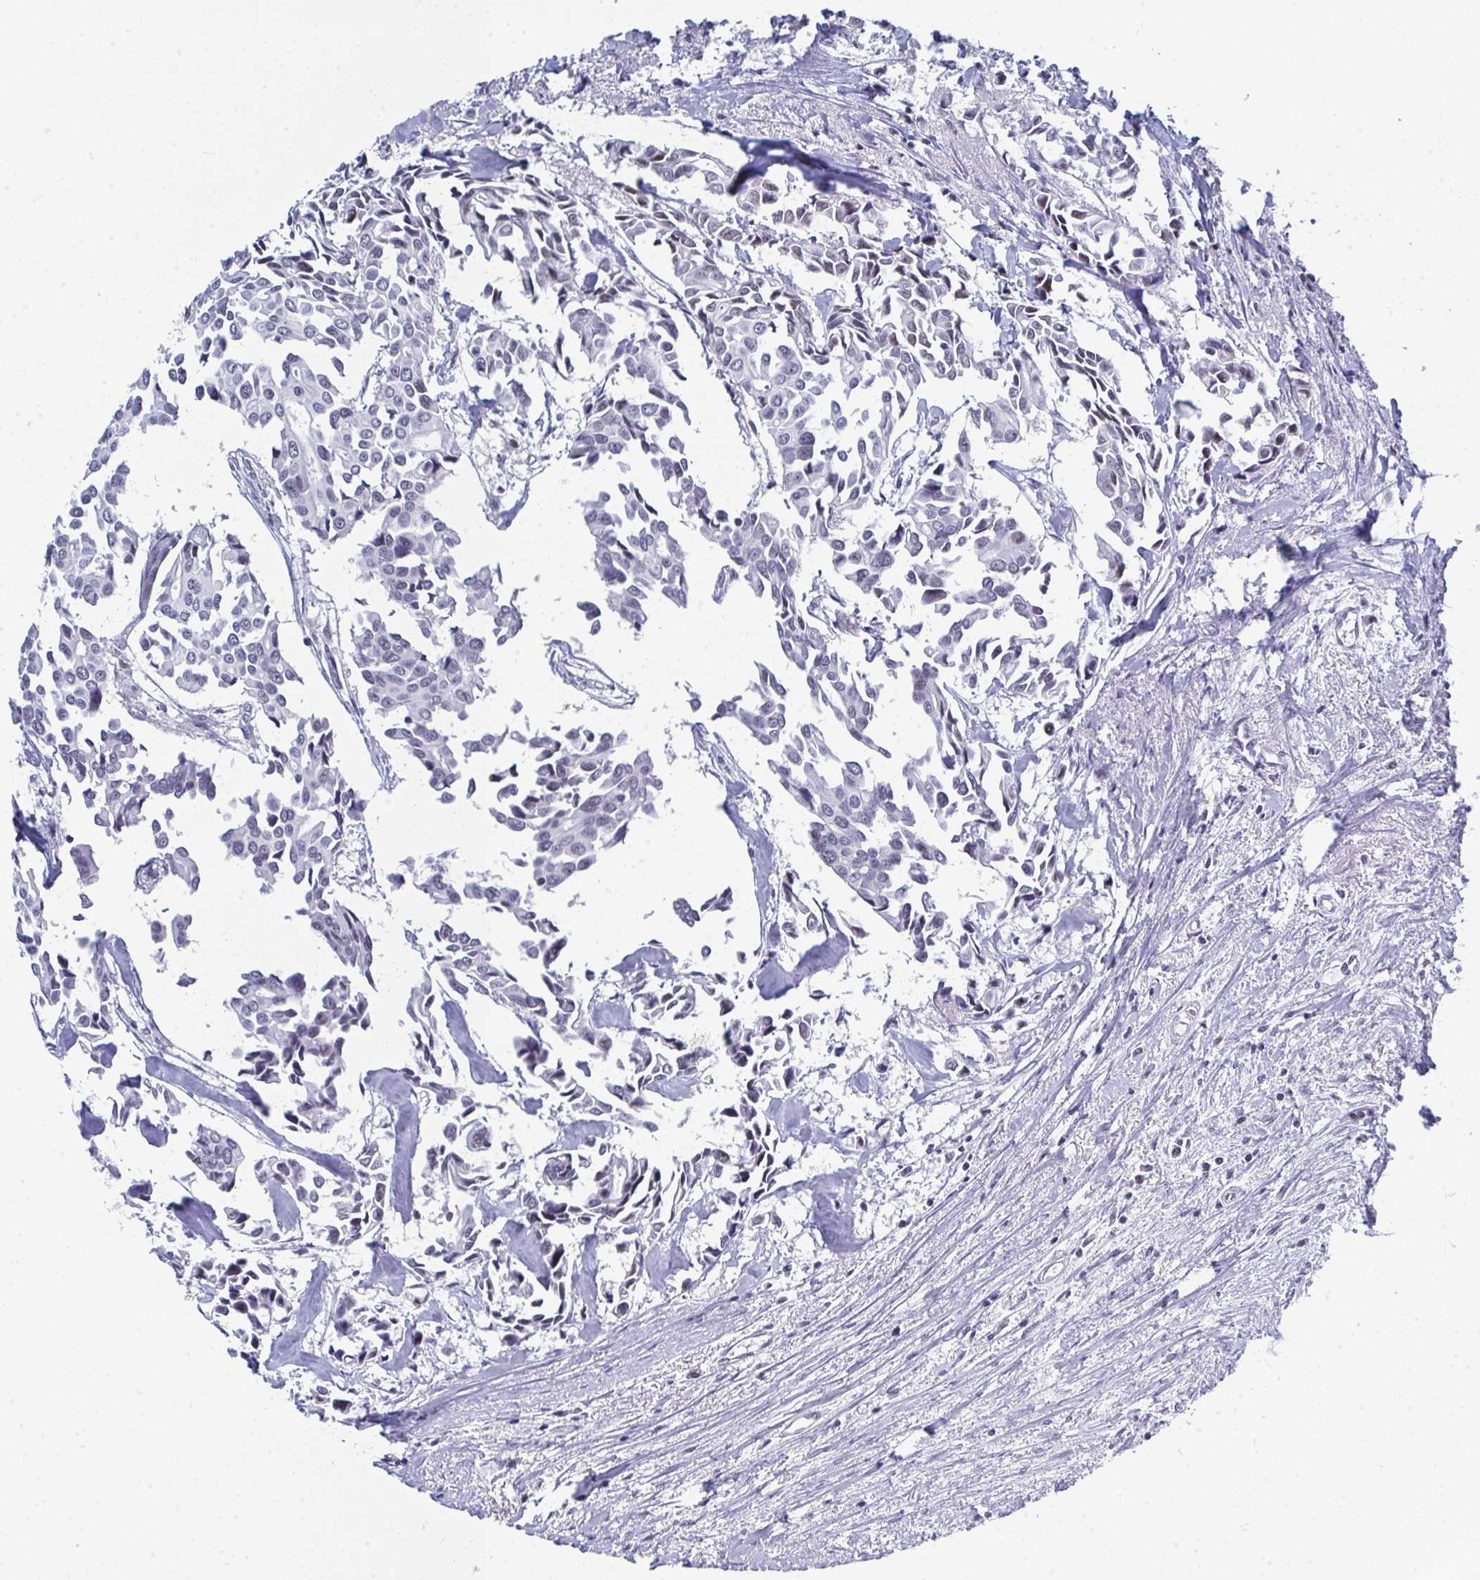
{"staining": {"intensity": "weak", "quantity": "<25%", "location": "nuclear"}, "tissue": "breast cancer", "cell_type": "Tumor cells", "image_type": "cancer", "snomed": [{"axis": "morphology", "description": "Duct carcinoma"}, {"axis": "topography", "description": "Breast"}], "caption": "IHC image of neoplastic tissue: human breast intraductal carcinoma stained with DAB (3,3'-diaminobenzidine) reveals no significant protein expression in tumor cells. (DAB immunohistochemistry with hematoxylin counter stain).", "gene": "JDP2", "patient": {"sex": "female", "age": 54}}